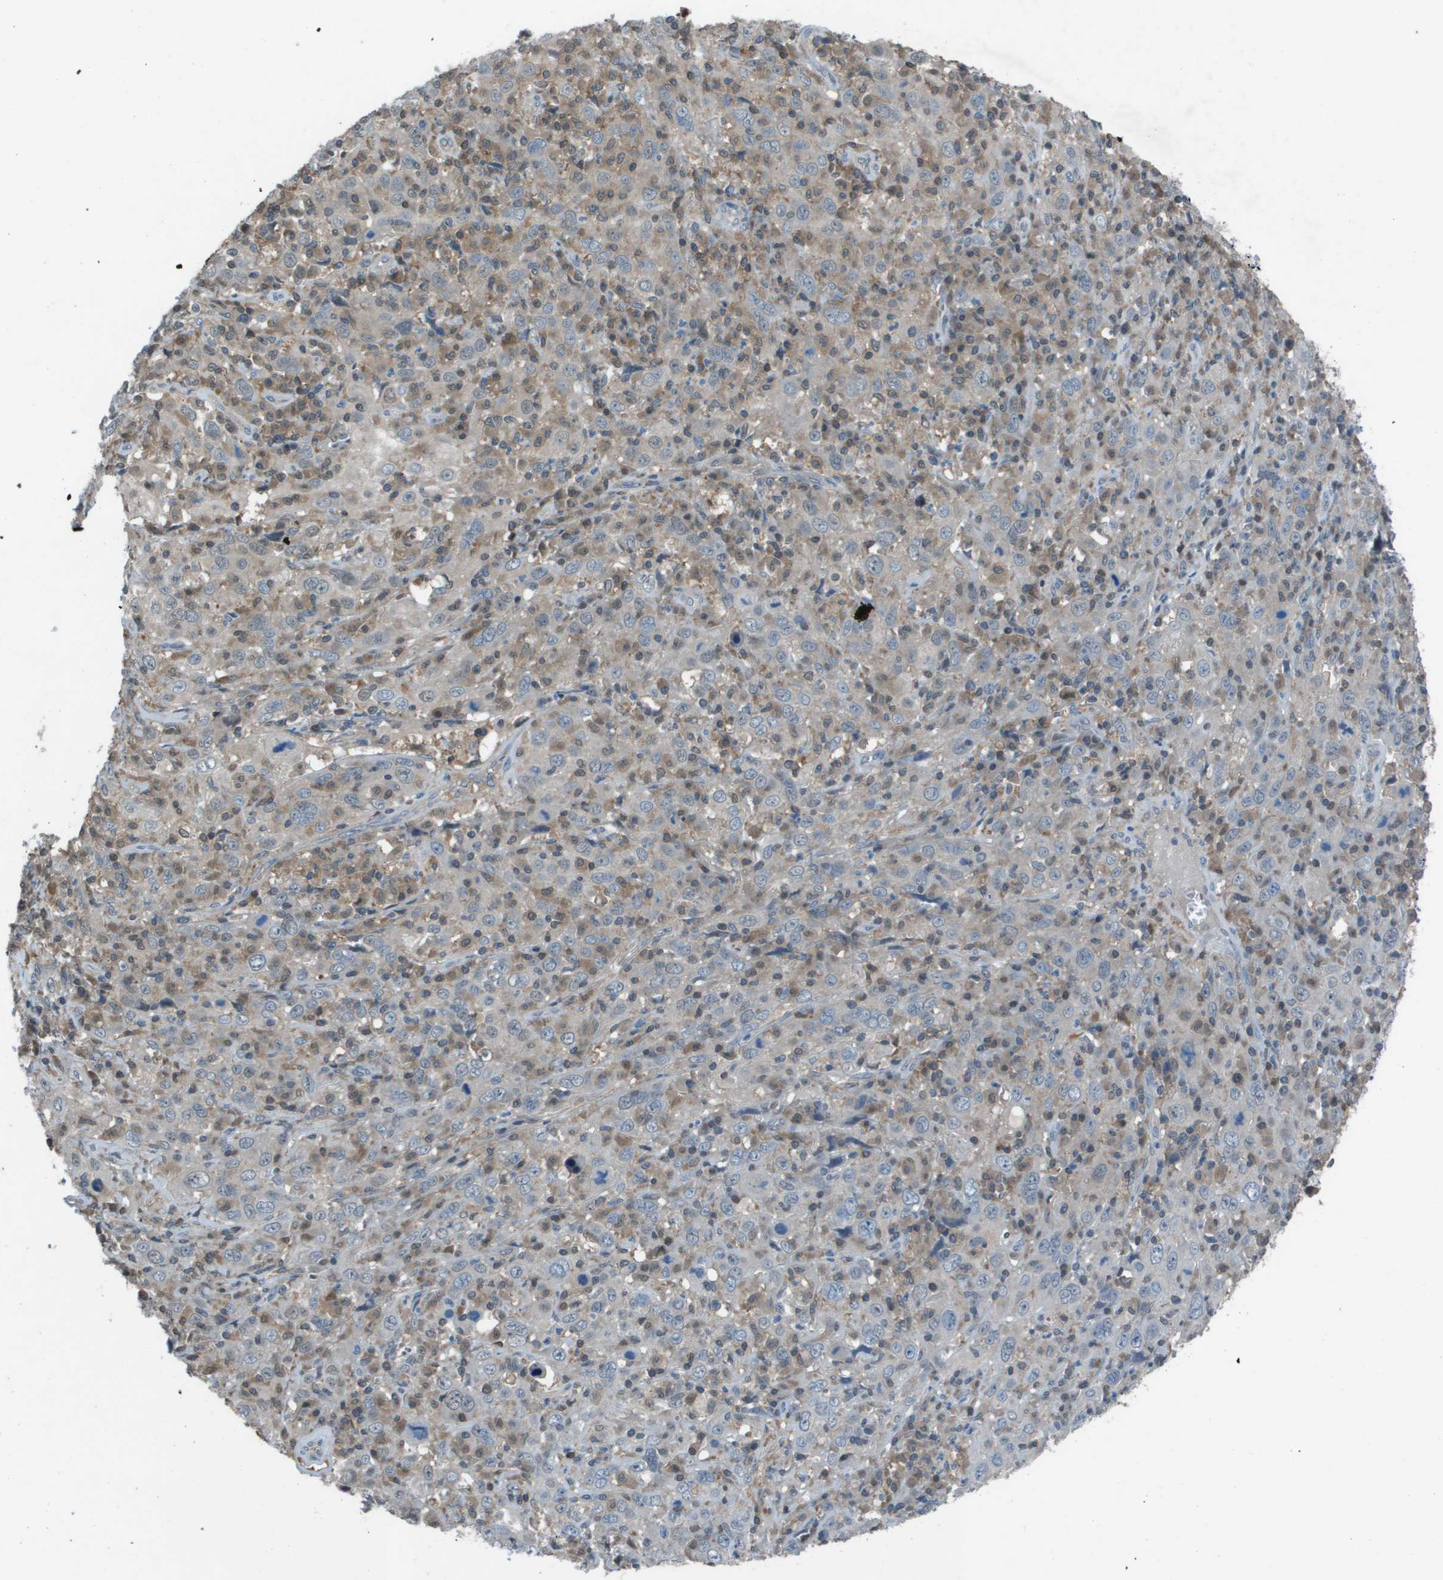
{"staining": {"intensity": "weak", "quantity": "<25%", "location": "cytoplasmic/membranous"}, "tissue": "cervical cancer", "cell_type": "Tumor cells", "image_type": "cancer", "snomed": [{"axis": "morphology", "description": "Squamous cell carcinoma, NOS"}, {"axis": "topography", "description": "Cervix"}], "caption": "Immunohistochemistry image of neoplastic tissue: cervical cancer stained with DAB demonstrates no significant protein positivity in tumor cells.", "gene": "CAMK4", "patient": {"sex": "female", "age": 46}}